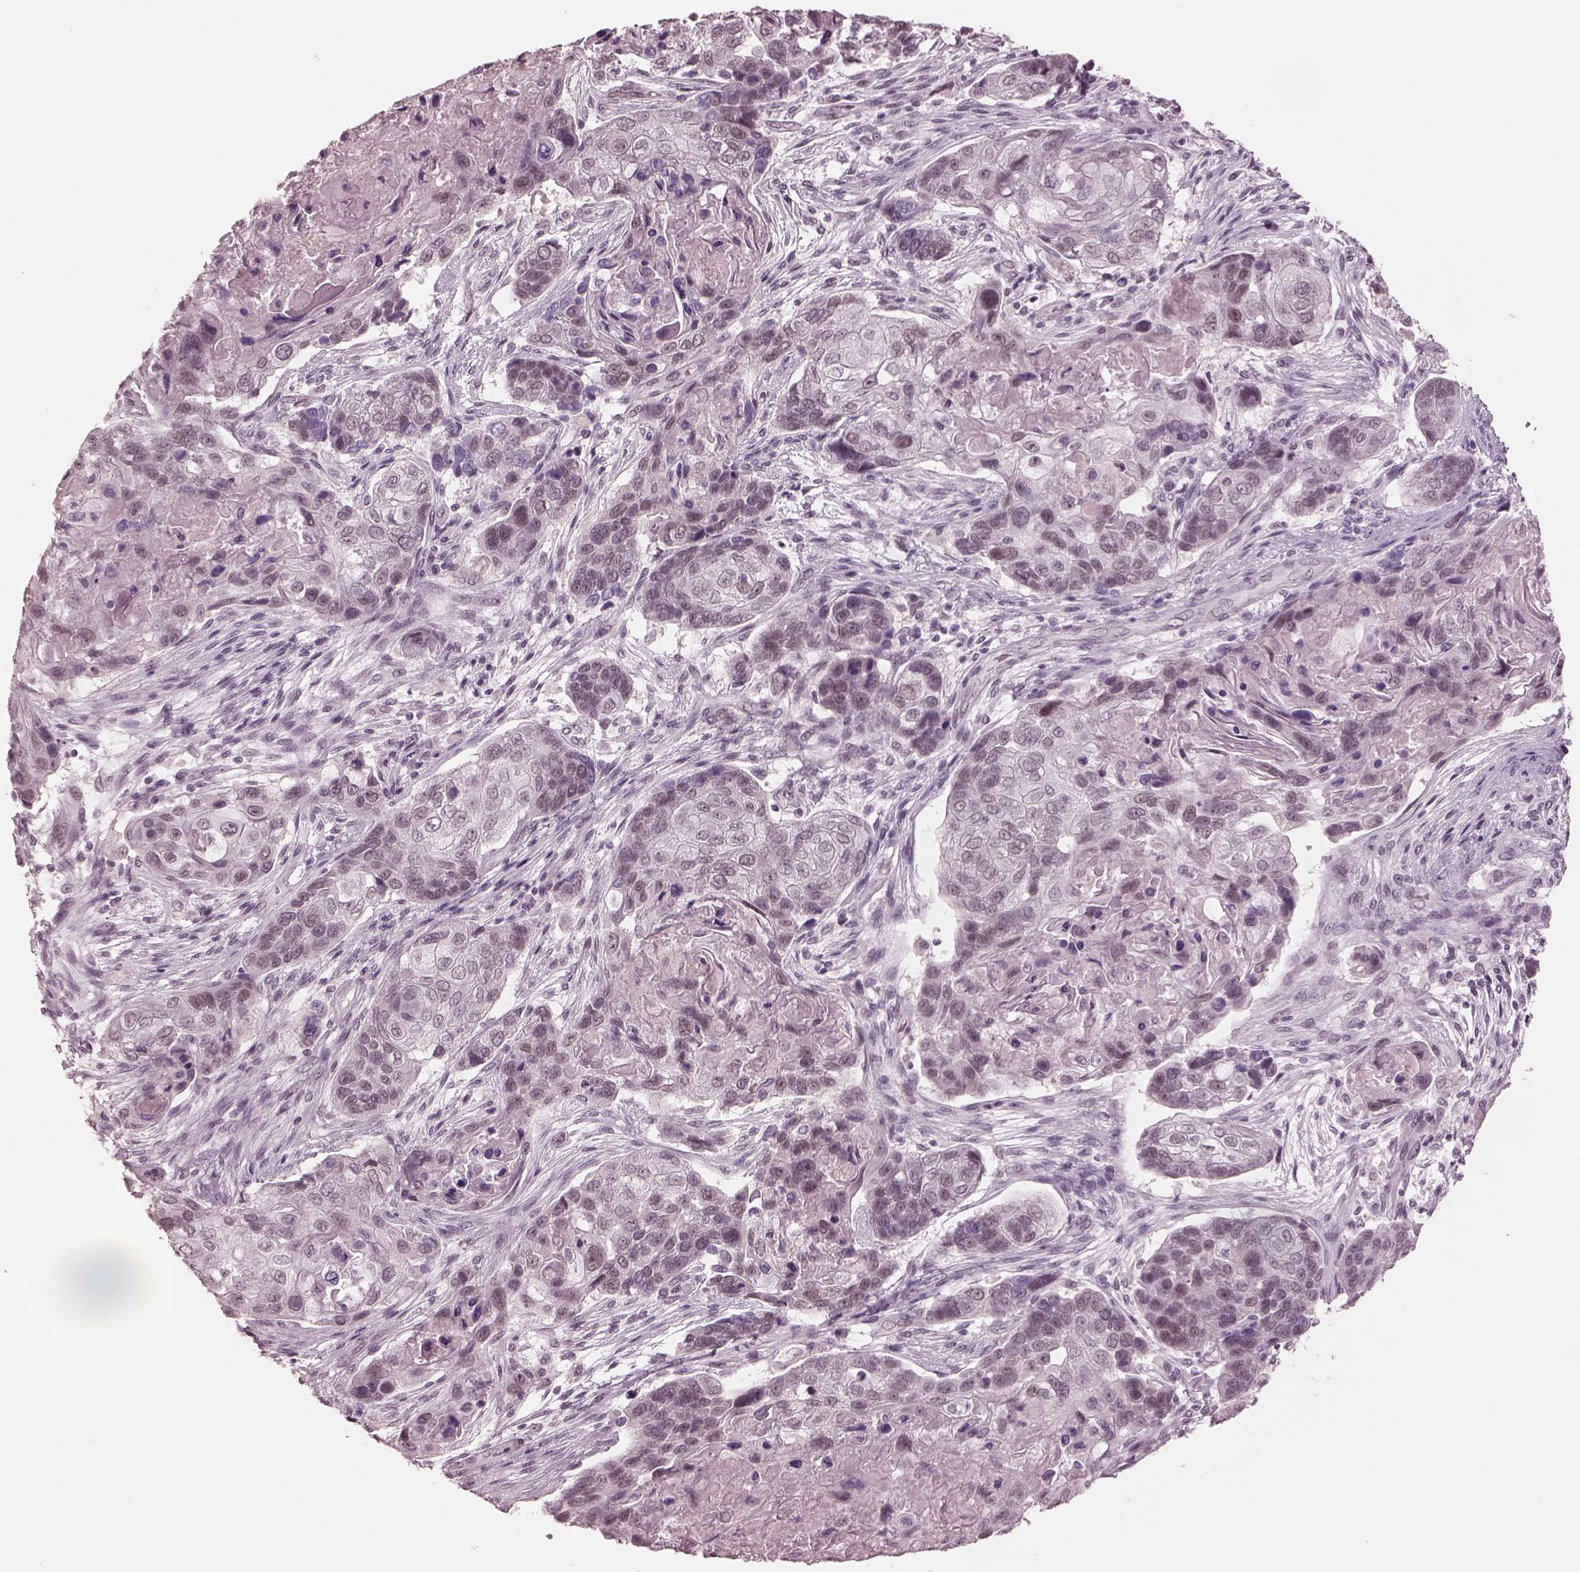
{"staining": {"intensity": "negative", "quantity": "none", "location": "none"}, "tissue": "lung cancer", "cell_type": "Tumor cells", "image_type": "cancer", "snomed": [{"axis": "morphology", "description": "Squamous cell carcinoma, NOS"}, {"axis": "topography", "description": "Lung"}], "caption": "The micrograph reveals no significant expression in tumor cells of squamous cell carcinoma (lung).", "gene": "GARIN4", "patient": {"sex": "male", "age": 69}}